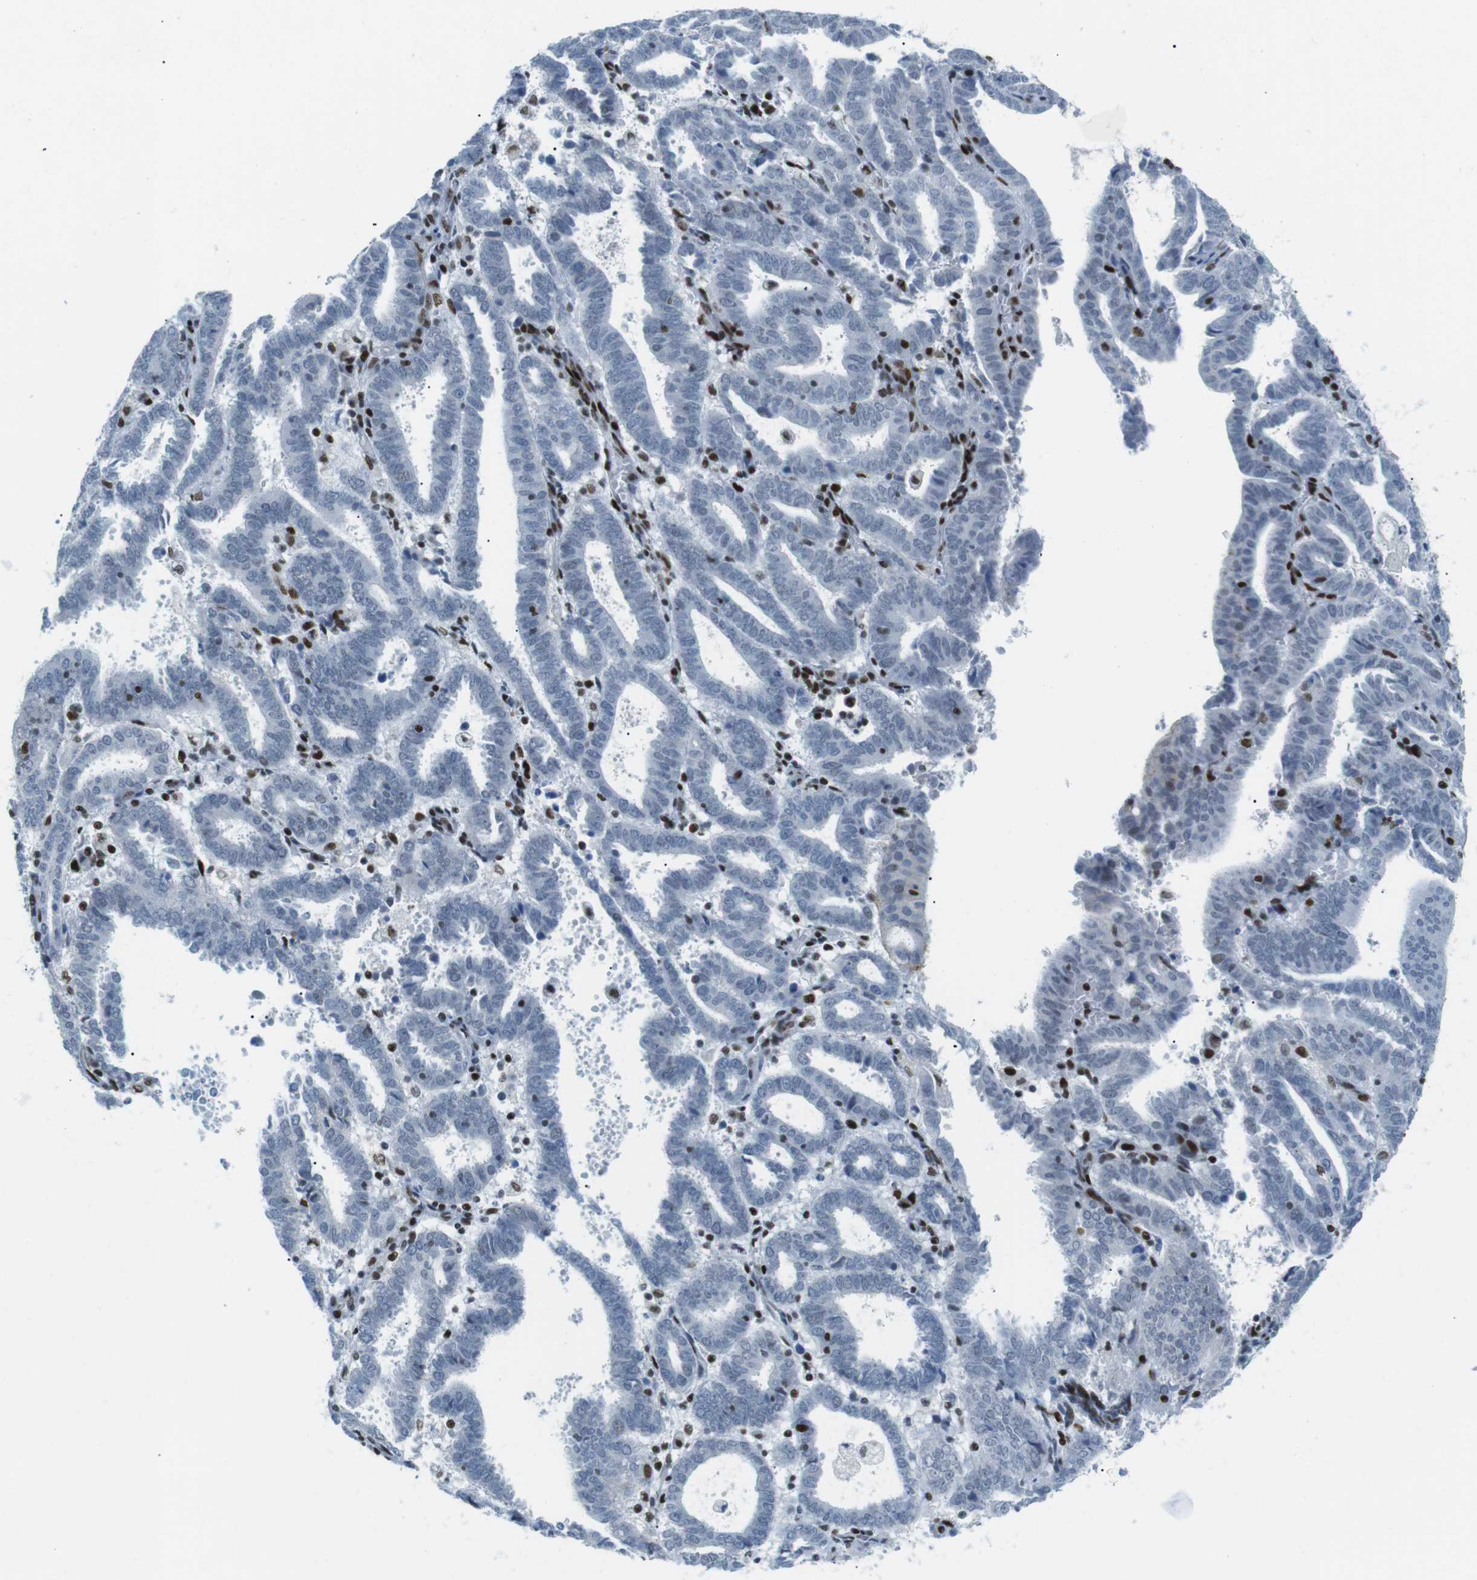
{"staining": {"intensity": "weak", "quantity": "<25%", "location": "nuclear"}, "tissue": "endometrial cancer", "cell_type": "Tumor cells", "image_type": "cancer", "snomed": [{"axis": "morphology", "description": "Adenocarcinoma, NOS"}, {"axis": "topography", "description": "Uterus"}], "caption": "Immunohistochemistry histopathology image of neoplastic tissue: endometrial cancer (adenocarcinoma) stained with DAB (3,3'-diaminobenzidine) shows no significant protein expression in tumor cells.", "gene": "ARID1A", "patient": {"sex": "female", "age": 83}}